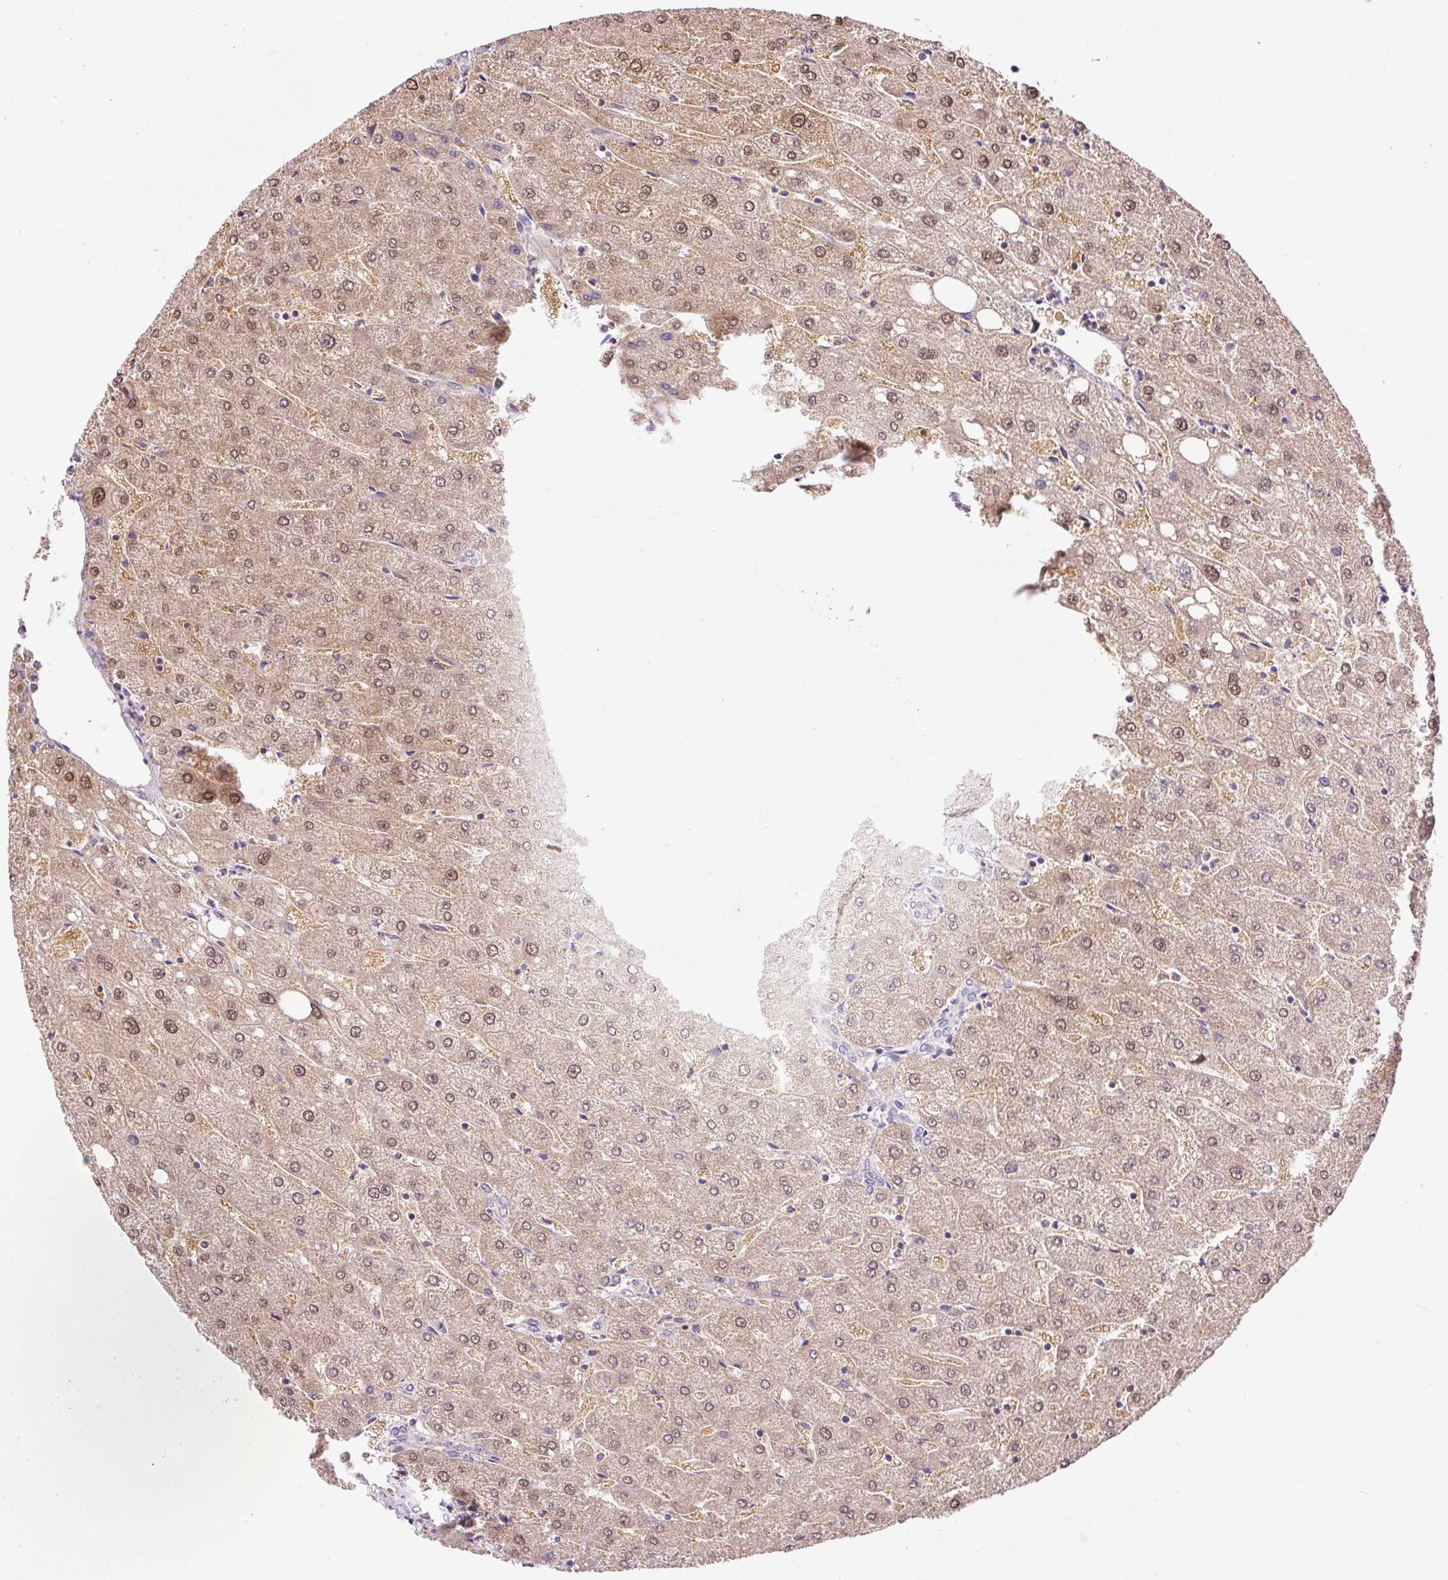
{"staining": {"intensity": "negative", "quantity": "none", "location": "none"}, "tissue": "liver", "cell_type": "Cholangiocytes", "image_type": "normal", "snomed": [{"axis": "morphology", "description": "Normal tissue, NOS"}, {"axis": "topography", "description": "Liver"}], "caption": "This is a histopathology image of immunohistochemistry (IHC) staining of normal liver, which shows no positivity in cholangiocytes.", "gene": "KPNA2", "patient": {"sex": "male", "age": 67}}